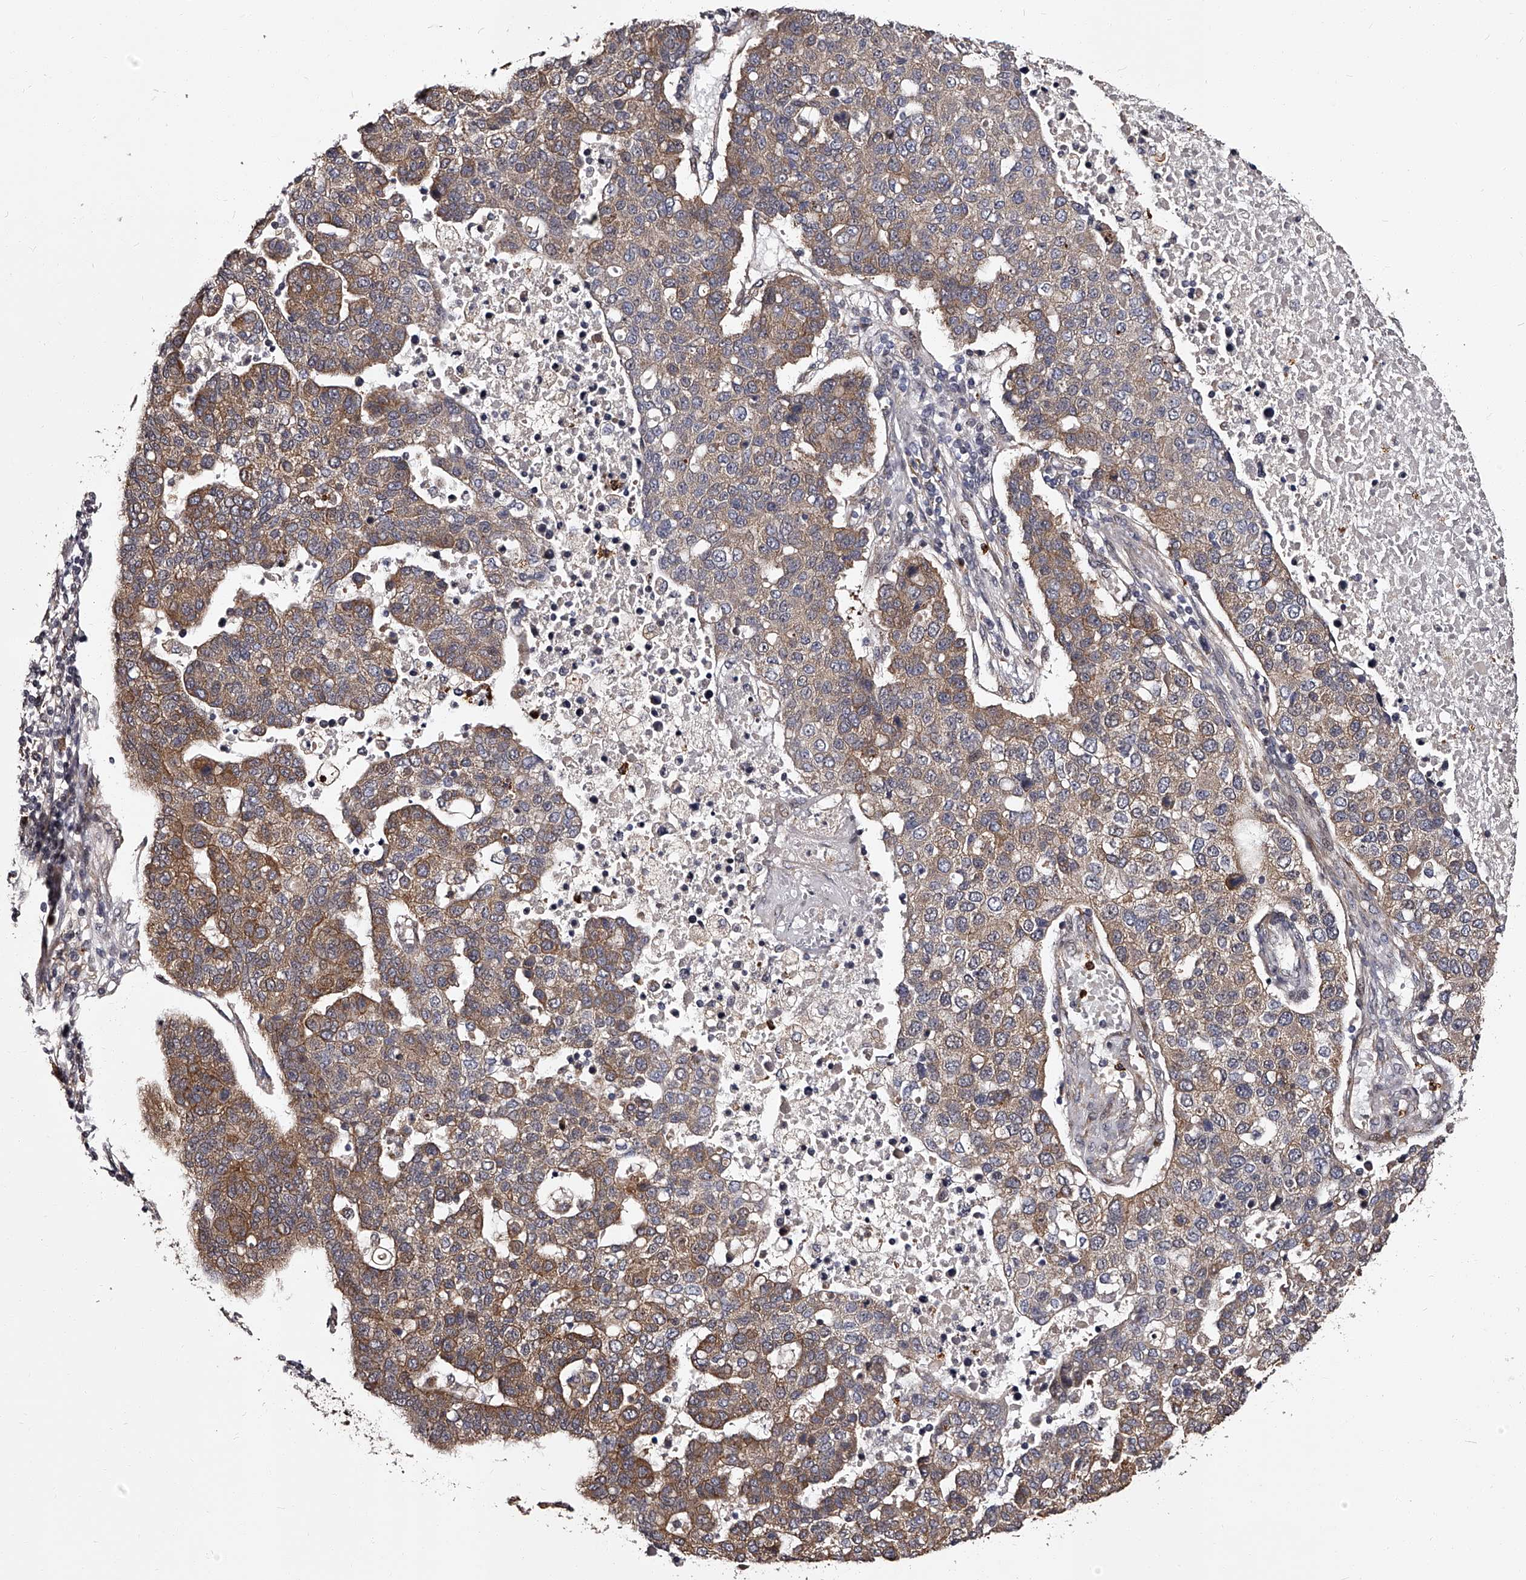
{"staining": {"intensity": "moderate", "quantity": "25%-75%", "location": "cytoplasmic/membranous"}, "tissue": "pancreatic cancer", "cell_type": "Tumor cells", "image_type": "cancer", "snomed": [{"axis": "morphology", "description": "Adenocarcinoma, NOS"}, {"axis": "topography", "description": "Pancreas"}], "caption": "Pancreatic cancer (adenocarcinoma) stained with DAB (3,3'-diaminobenzidine) immunohistochemistry (IHC) displays medium levels of moderate cytoplasmic/membranous positivity in about 25%-75% of tumor cells.", "gene": "RSC1A1", "patient": {"sex": "female", "age": 61}}